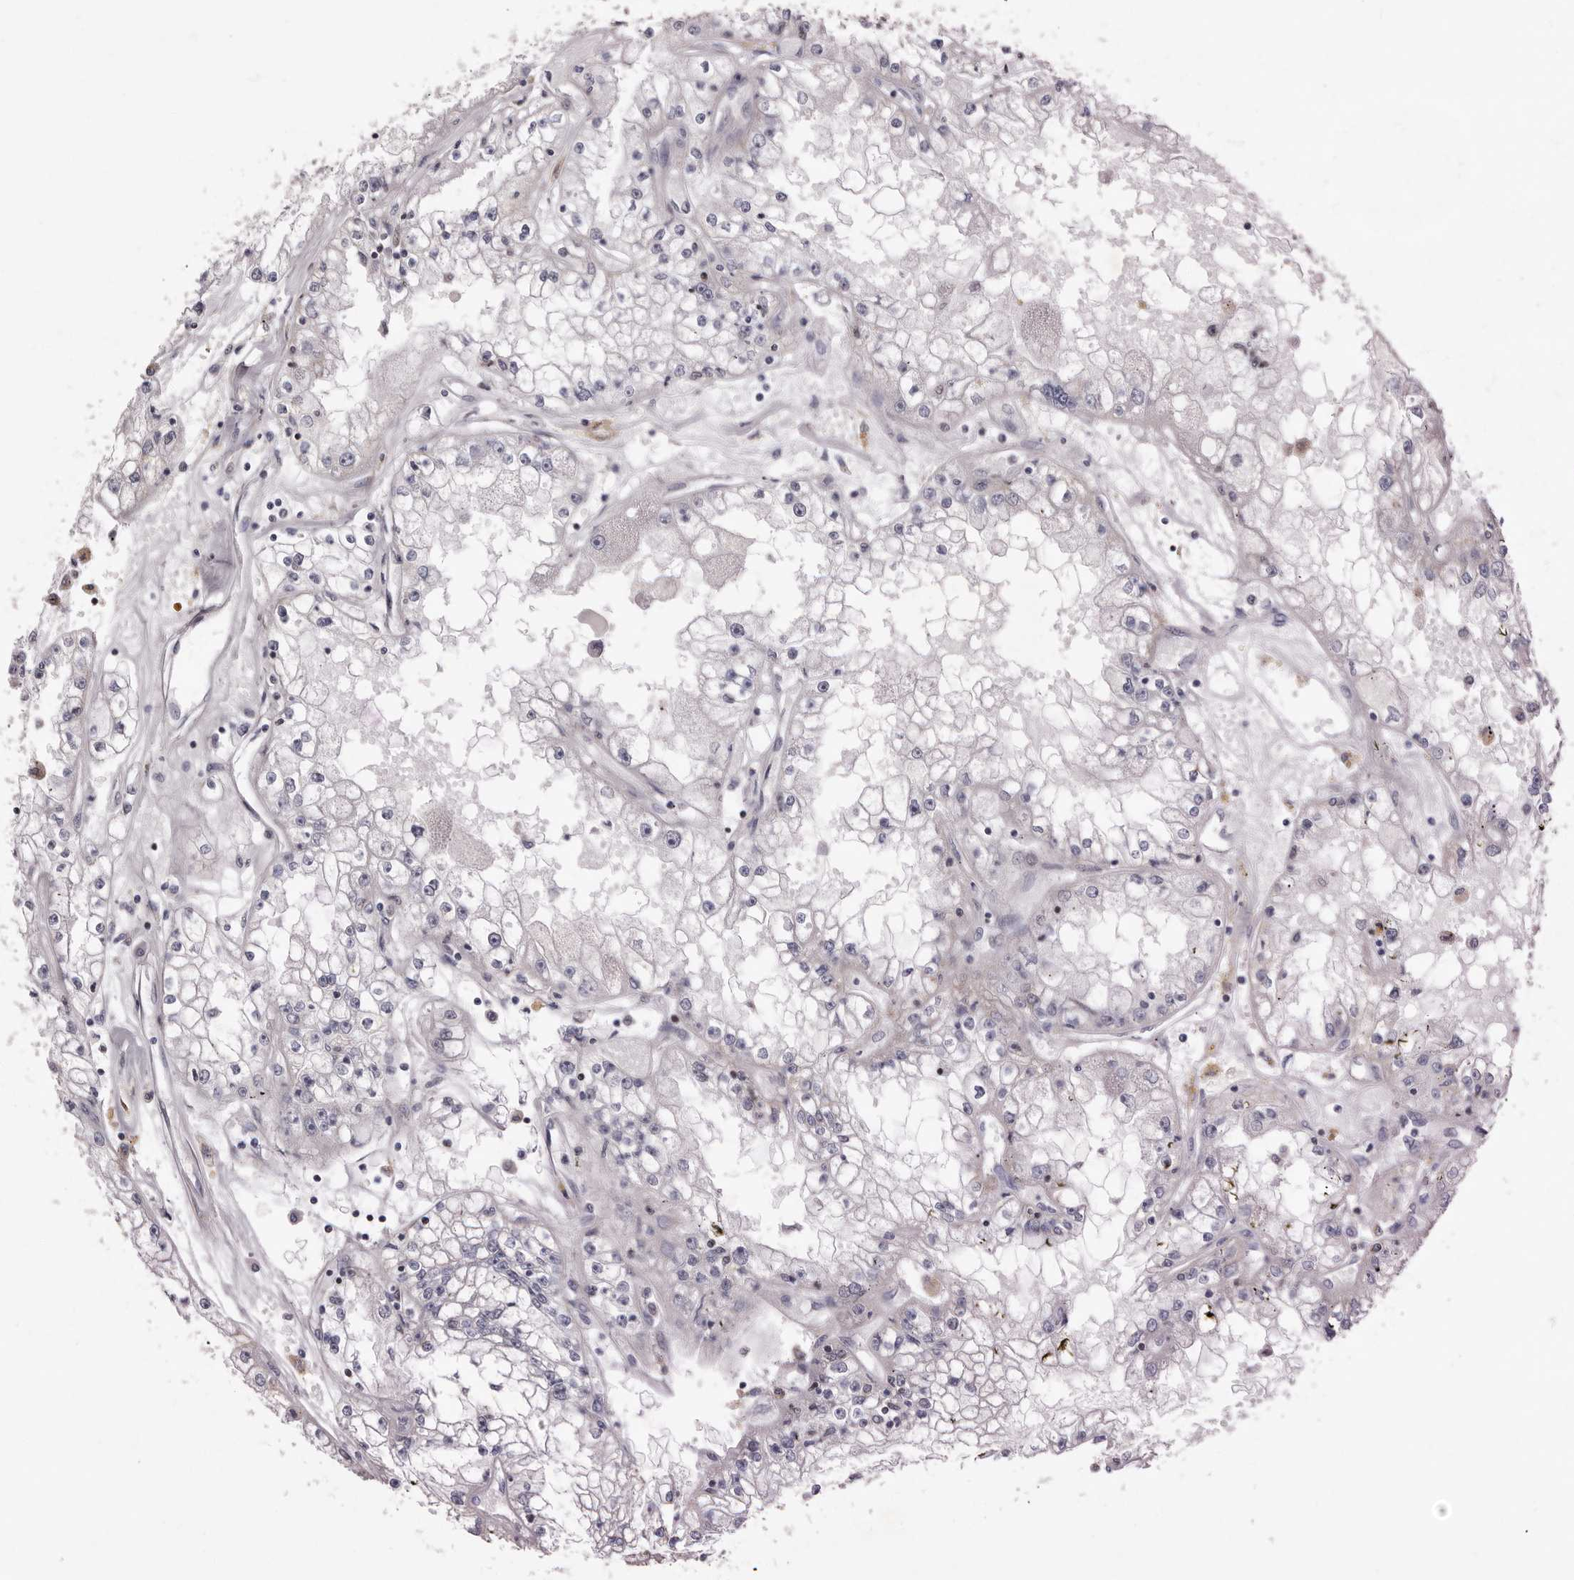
{"staining": {"intensity": "negative", "quantity": "none", "location": "none"}, "tissue": "renal cancer", "cell_type": "Tumor cells", "image_type": "cancer", "snomed": [{"axis": "morphology", "description": "Adenocarcinoma, NOS"}, {"axis": "topography", "description": "Kidney"}], "caption": "A histopathology image of renal cancer (adenocarcinoma) stained for a protein exhibits no brown staining in tumor cells.", "gene": "TIMM17B", "patient": {"sex": "male", "age": 56}}